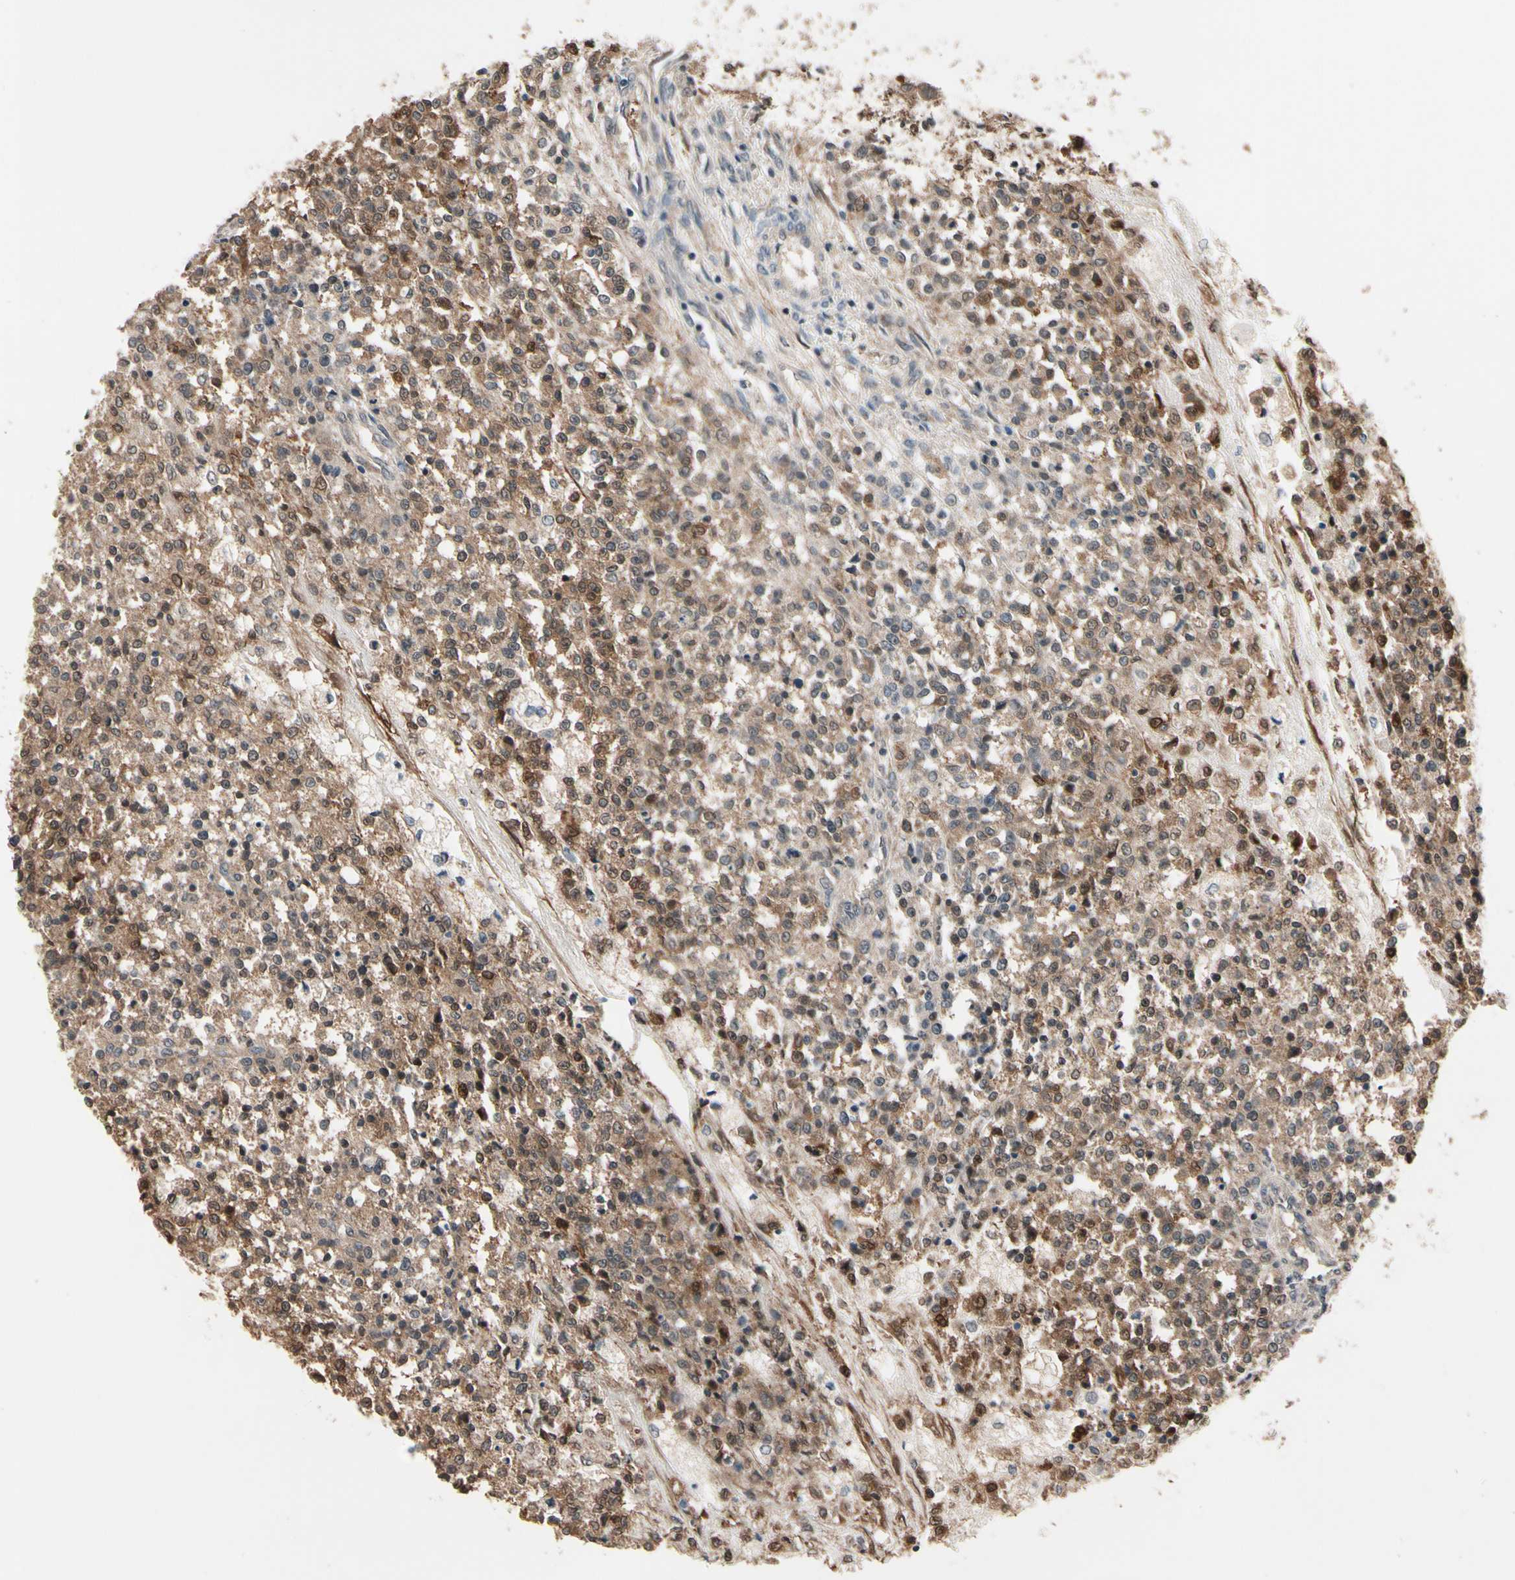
{"staining": {"intensity": "moderate", "quantity": ">75%", "location": "cytoplasmic/membranous"}, "tissue": "testis cancer", "cell_type": "Tumor cells", "image_type": "cancer", "snomed": [{"axis": "morphology", "description": "Seminoma, NOS"}, {"axis": "topography", "description": "Testis"}], "caption": "Immunohistochemical staining of human testis cancer reveals medium levels of moderate cytoplasmic/membranous protein positivity in about >75% of tumor cells. Using DAB (3,3'-diaminobenzidine) (brown) and hematoxylin (blue) stains, captured at high magnification using brightfield microscopy.", "gene": "PRDX6", "patient": {"sex": "male", "age": 59}}